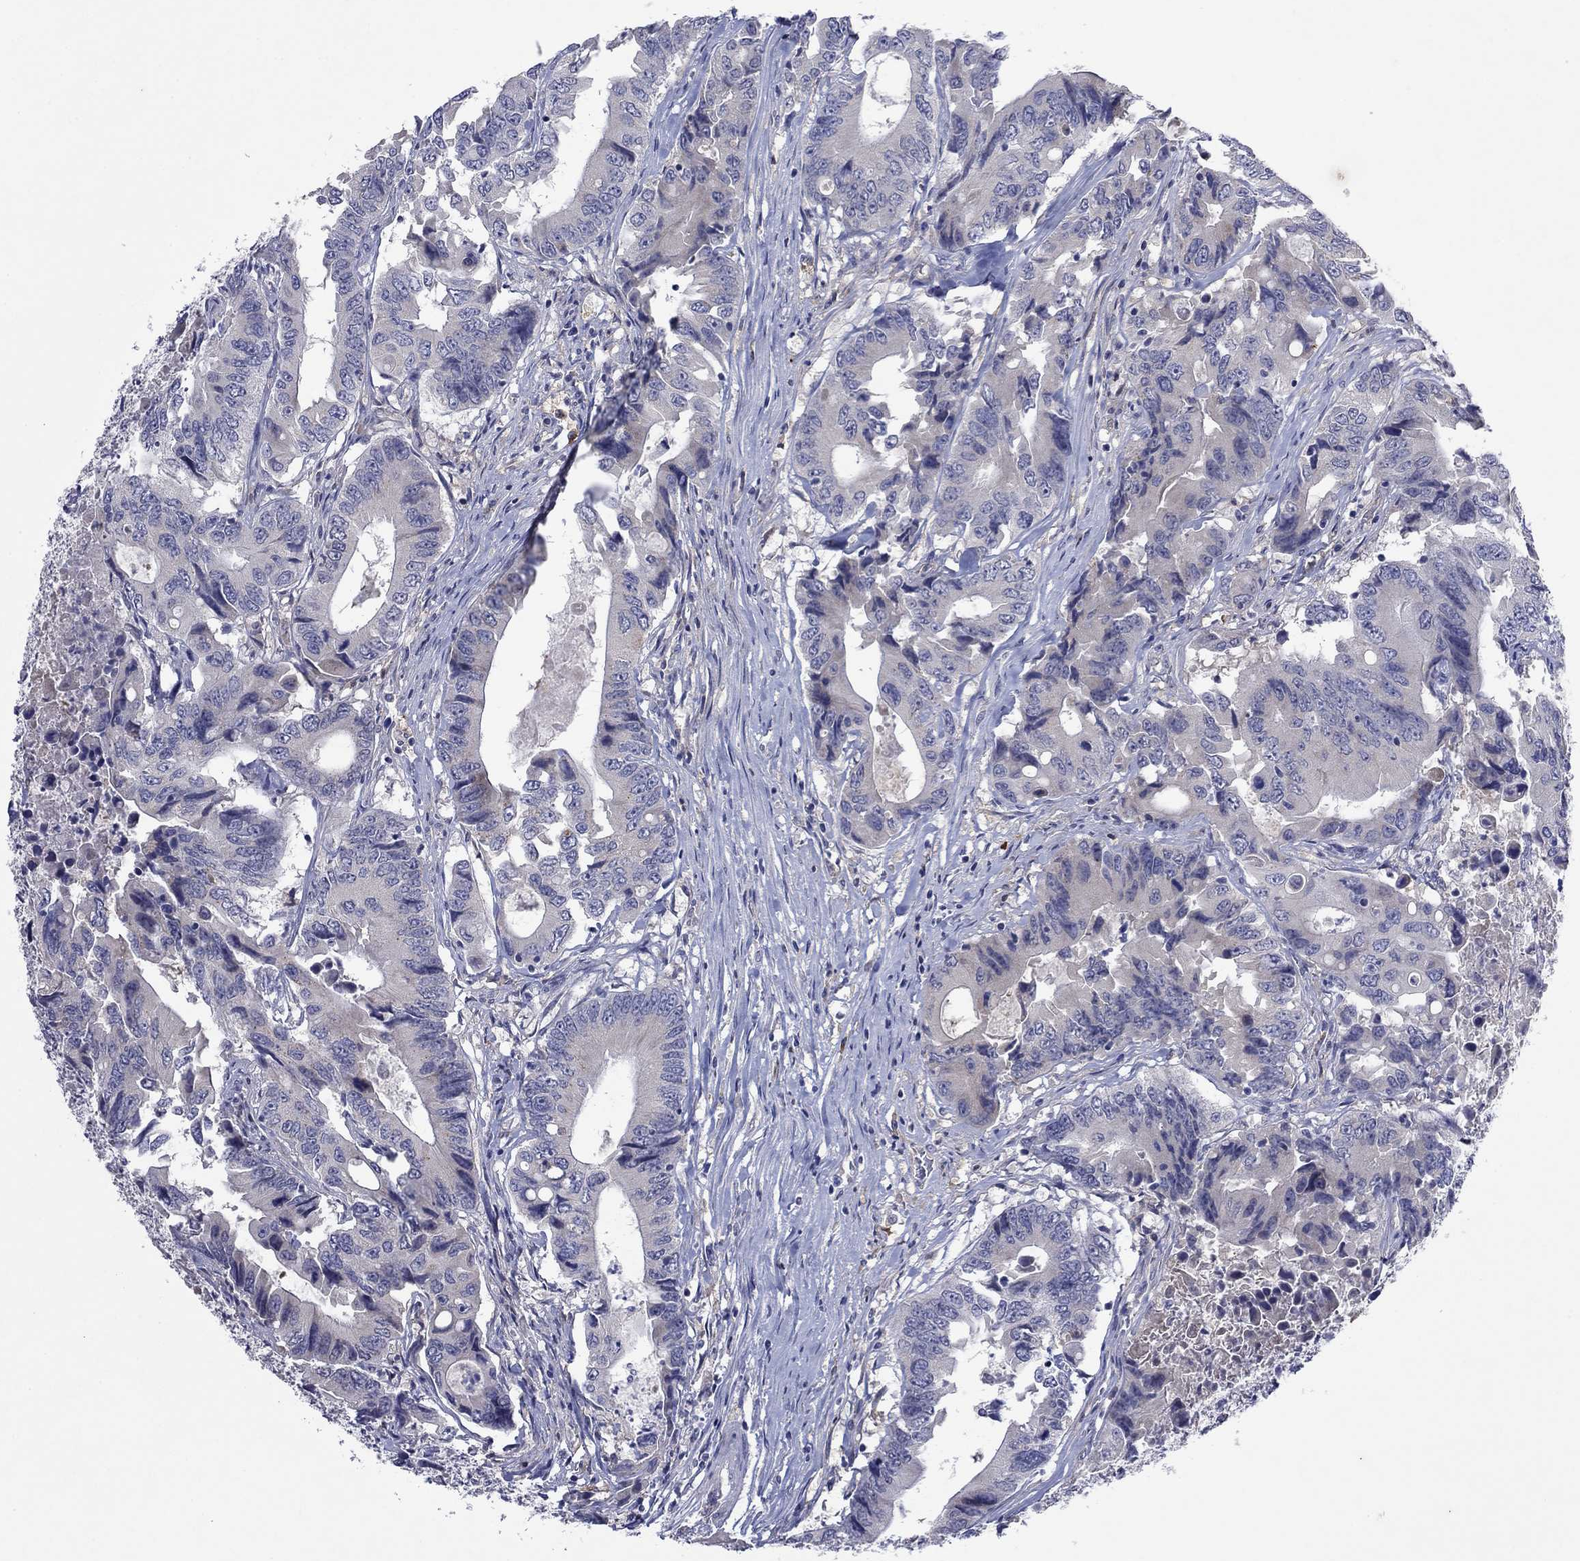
{"staining": {"intensity": "negative", "quantity": "none", "location": "none"}, "tissue": "colorectal cancer", "cell_type": "Tumor cells", "image_type": "cancer", "snomed": [{"axis": "morphology", "description": "Adenocarcinoma, NOS"}, {"axis": "topography", "description": "Colon"}], "caption": "Adenocarcinoma (colorectal) was stained to show a protein in brown. There is no significant positivity in tumor cells. (DAB IHC visualized using brightfield microscopy, high magnification).", "gene": "PLCL2", "patient": {"sex": "female", "age": 90}}